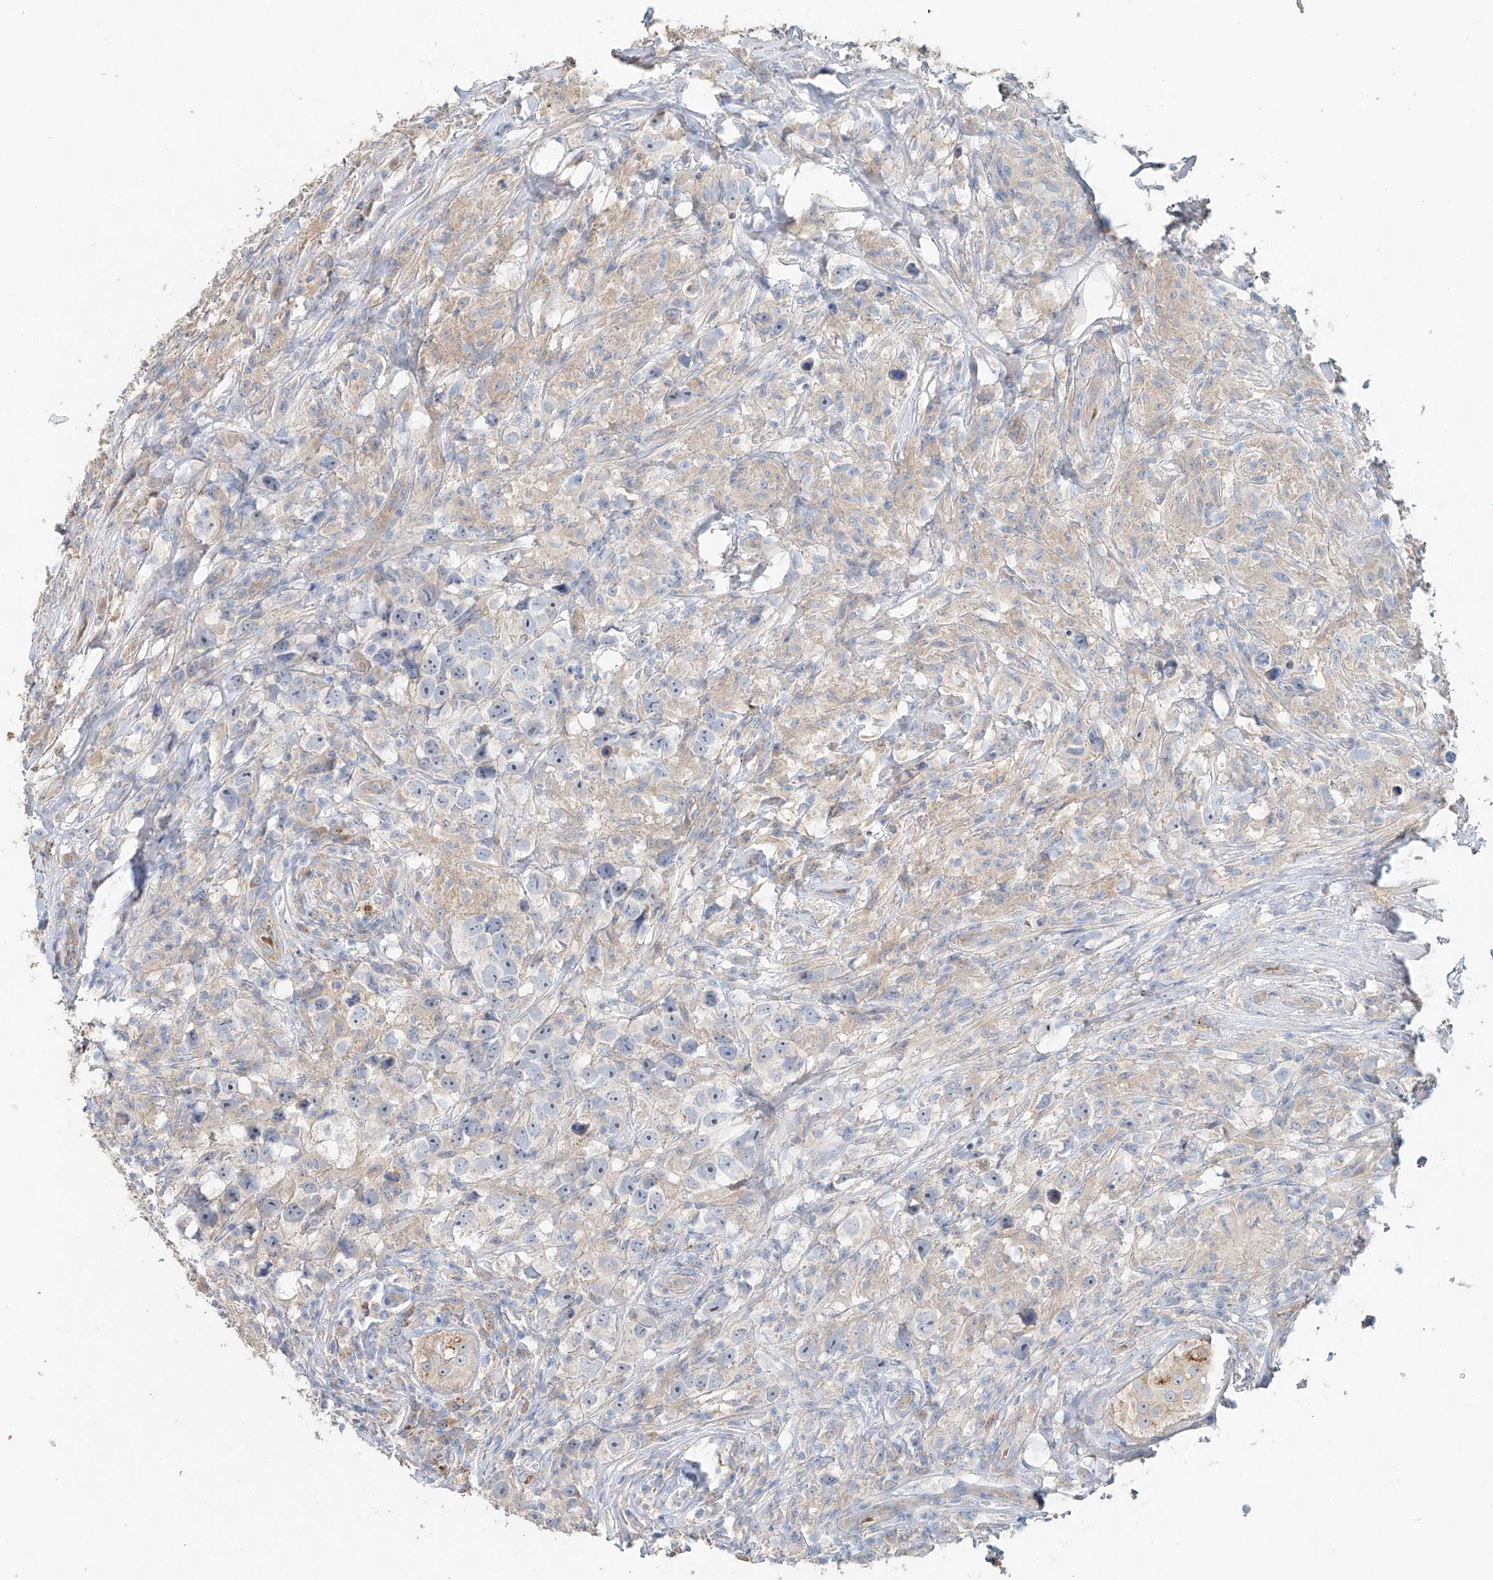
{"staining": {"intensity": "moderate", "quantity": "<25%", "location": "cytoplasmic/membranous"}, "tissue": "testis cancer", "cell_type": "Tumor cells", "image_type": "cancer", "snomed": [{"axis": "morphology", "description": "Seminoma, NOS"}, {"axis": "topography", "description": "Testis"}], "caption": "Protein analysis of seminoma (testis) tissue demonstrates moderate cytoplasmic/membranous positivity in approximately <25% of tumor cells.", "gene": "TRIM47", "patient": {"sex": "male", "age": 49}}